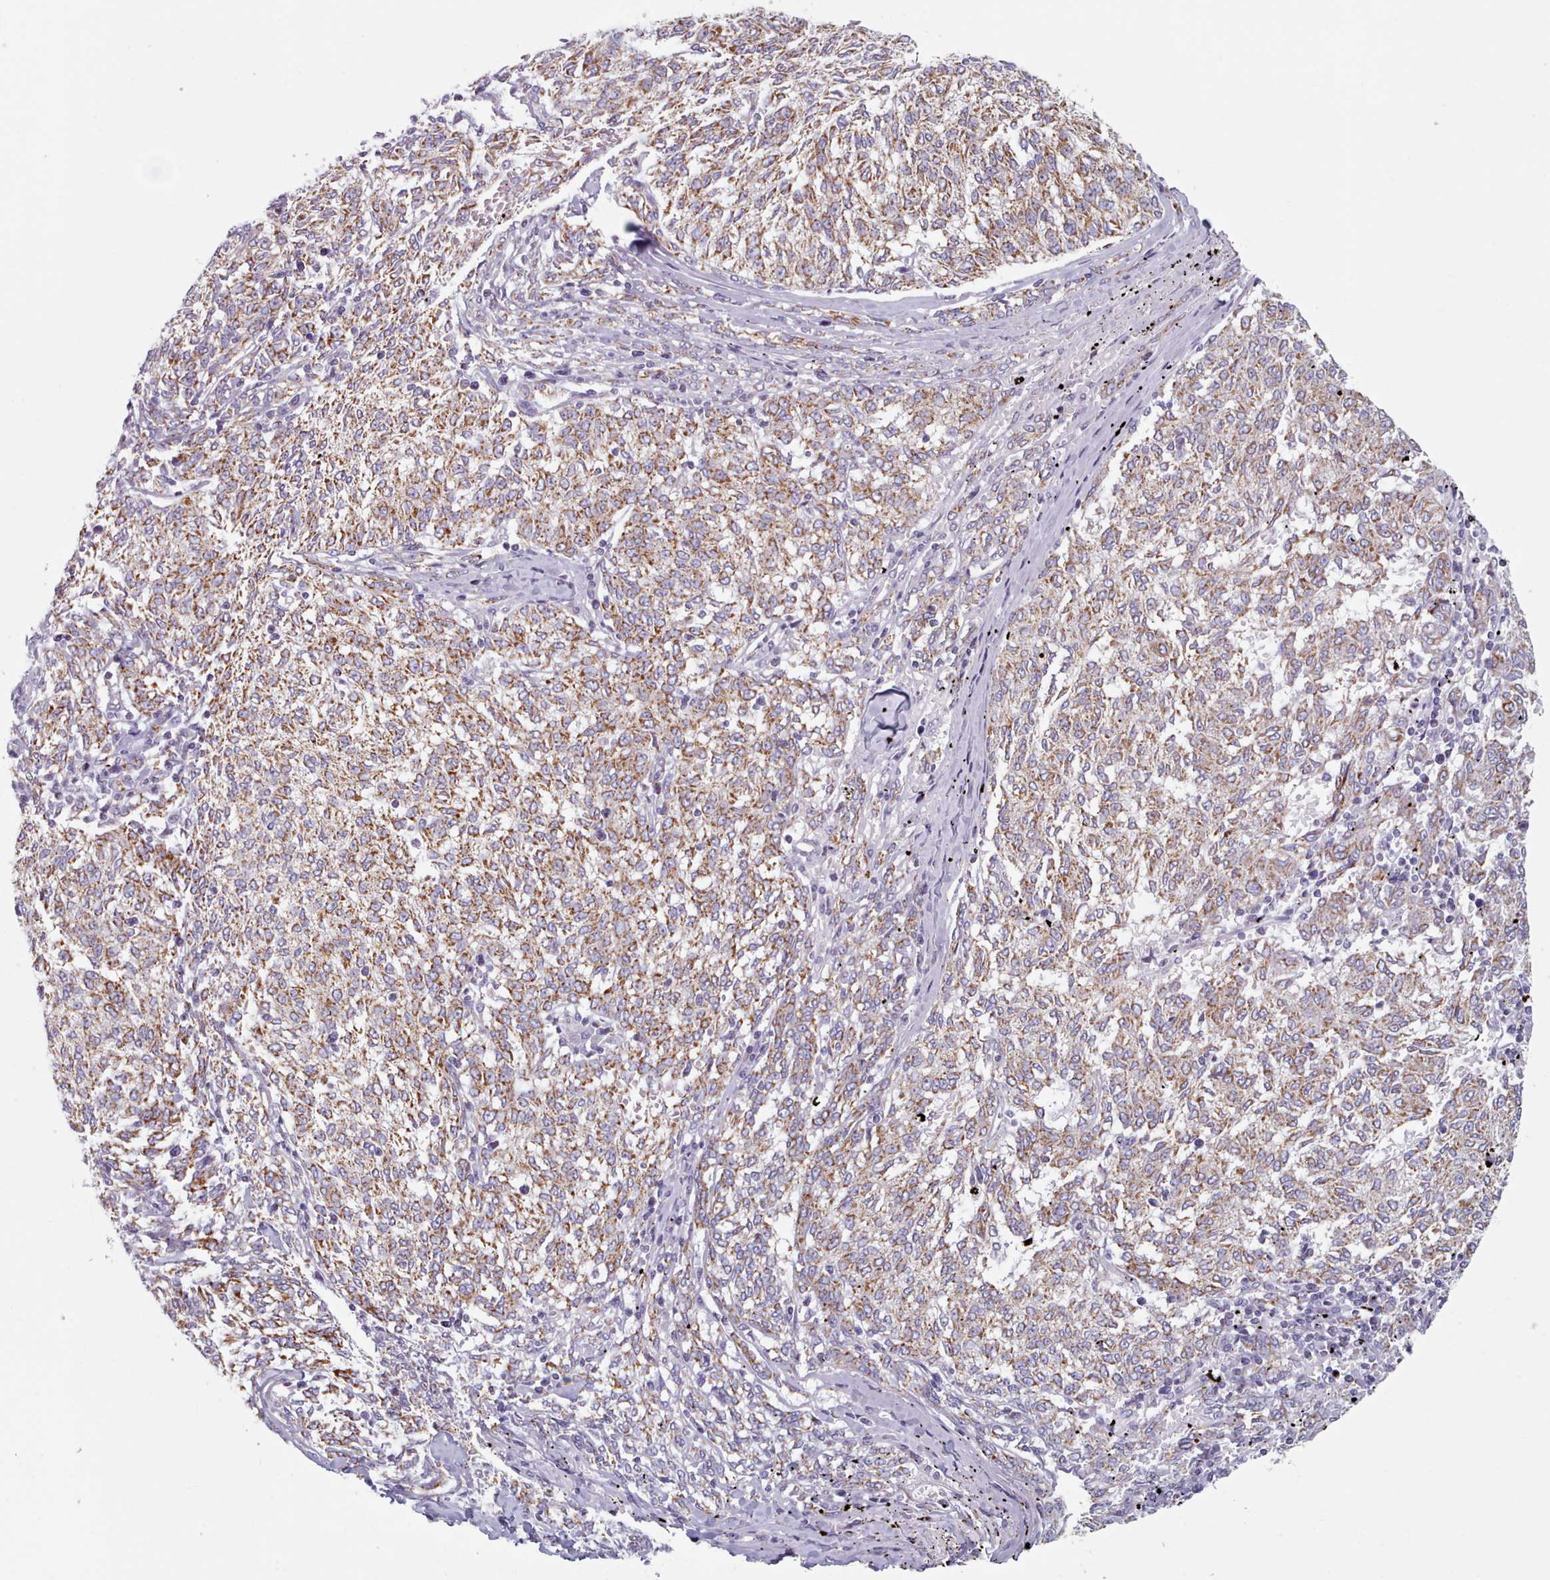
{"staining": {"intensity": "moderate", "quantity": ">75%", "location": "cytoplasmic/membranous"}, "tissue": "melanoma", "cell_type": "Tumor cells", "image_type": "cancer", "snomed": [{"axis": "morphology", "description": "Malignant melanoma, NOS"}, {"axis": "topography", "description": "Skin"}], "caption": "DAB immunohistochemical staining of malignant melanoma exhibits moderate cytoplasmic/membranous protein expression in about >75% of tumor cells.", "gene": "FAM170B", "patient": {"sex": "female", "age": 72}}